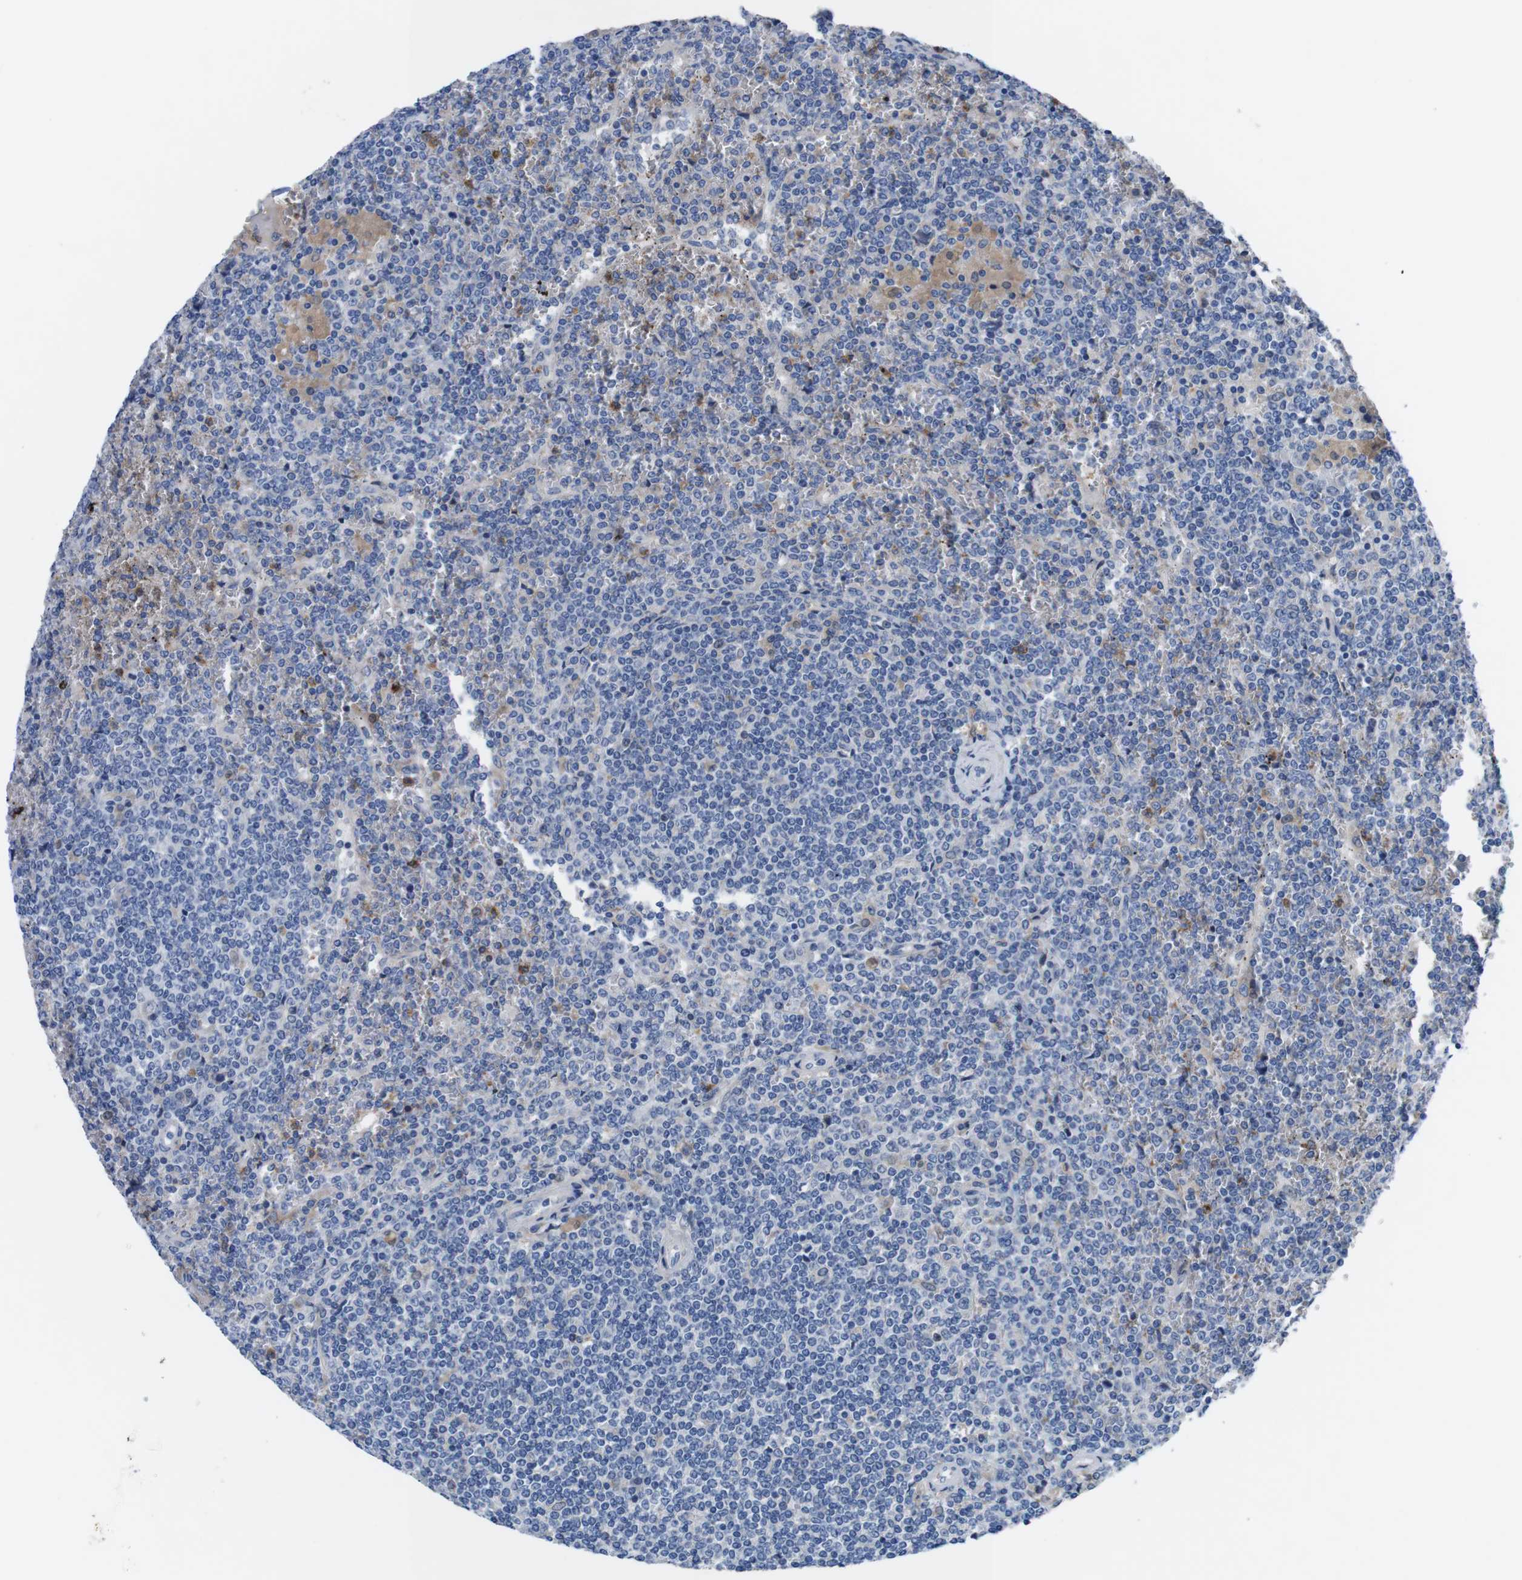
{"staining": {"intensity": "weak", "quantity": "<25%", "location": "cytoplasmic/membranous"}, "tissue": "lymphoma", "cell_type": "Tumor cells", "image_type": "cancer", "snomed": [{"axis": "morphology", "description": "Malignant lymphoma, non-Hodgkin's type, Low grade"}, {"axis": "topography", "description": "Spleen"}], "caption": "IHC image of low-grade malignant lymphoma, non-Hodgkin's type stained for a protein (brown), which displays no expression in tumor cells.", "gene": "C1RL", "patient": {"sex": "female", "age": 19}}